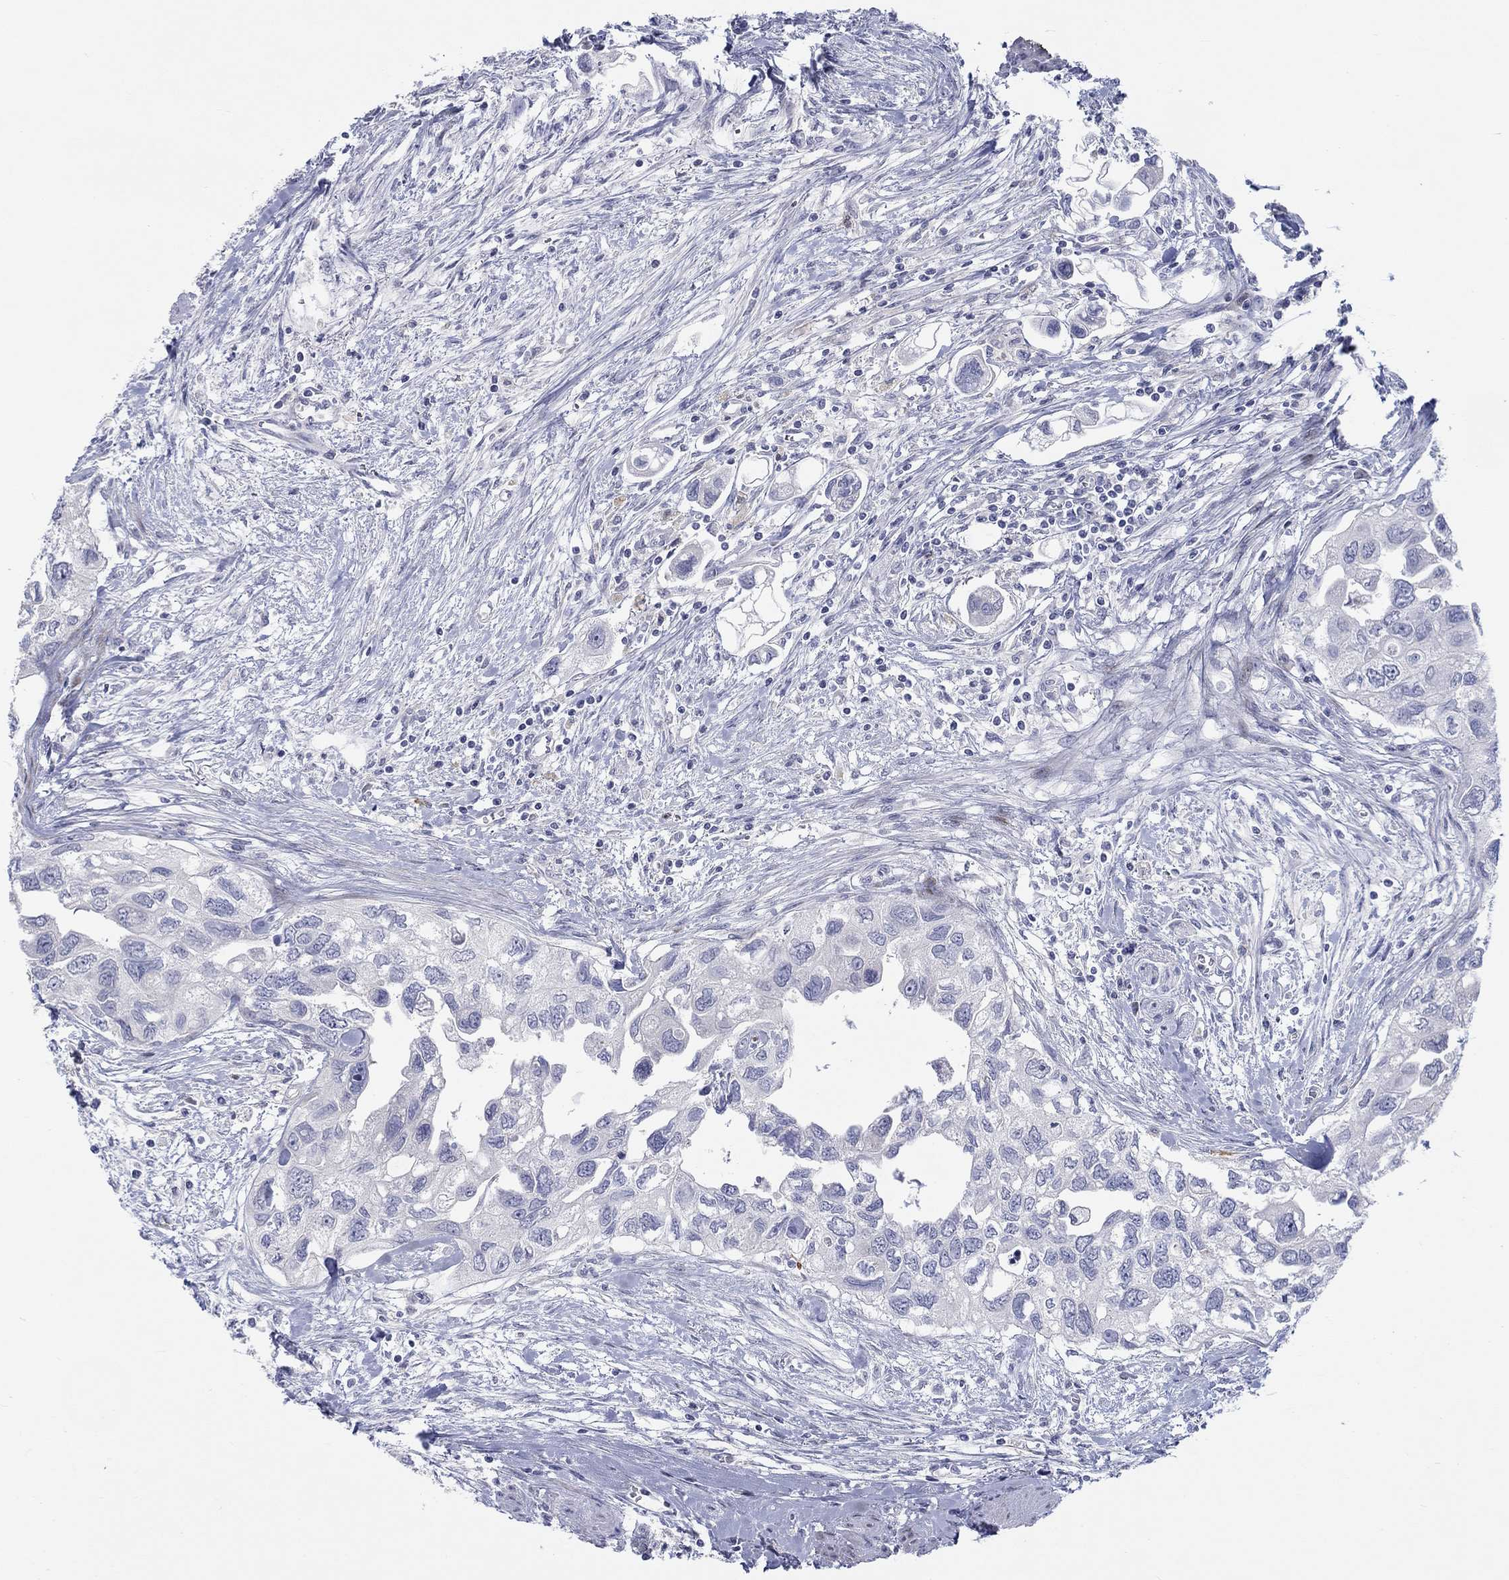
{"staining": {"intensity": "negative", "quantity": "none", "location": "none"}, "tissue": "urothelial cancer", "cell_type": "Tumor cells", "image_type": "cancer", "snomed": [{"axis": "morphology", "description": "Urothelial carcinoma, High grade"}, {"axis": "topography", "description": "Urinary bladder"}], "caption": "This is an immunohistochemistry (IHC) image of urothelial cancer. There is no staining in tumor cells.", "gene": "ARHGAP36", "patient": {"sex": "male", "age": 59}}